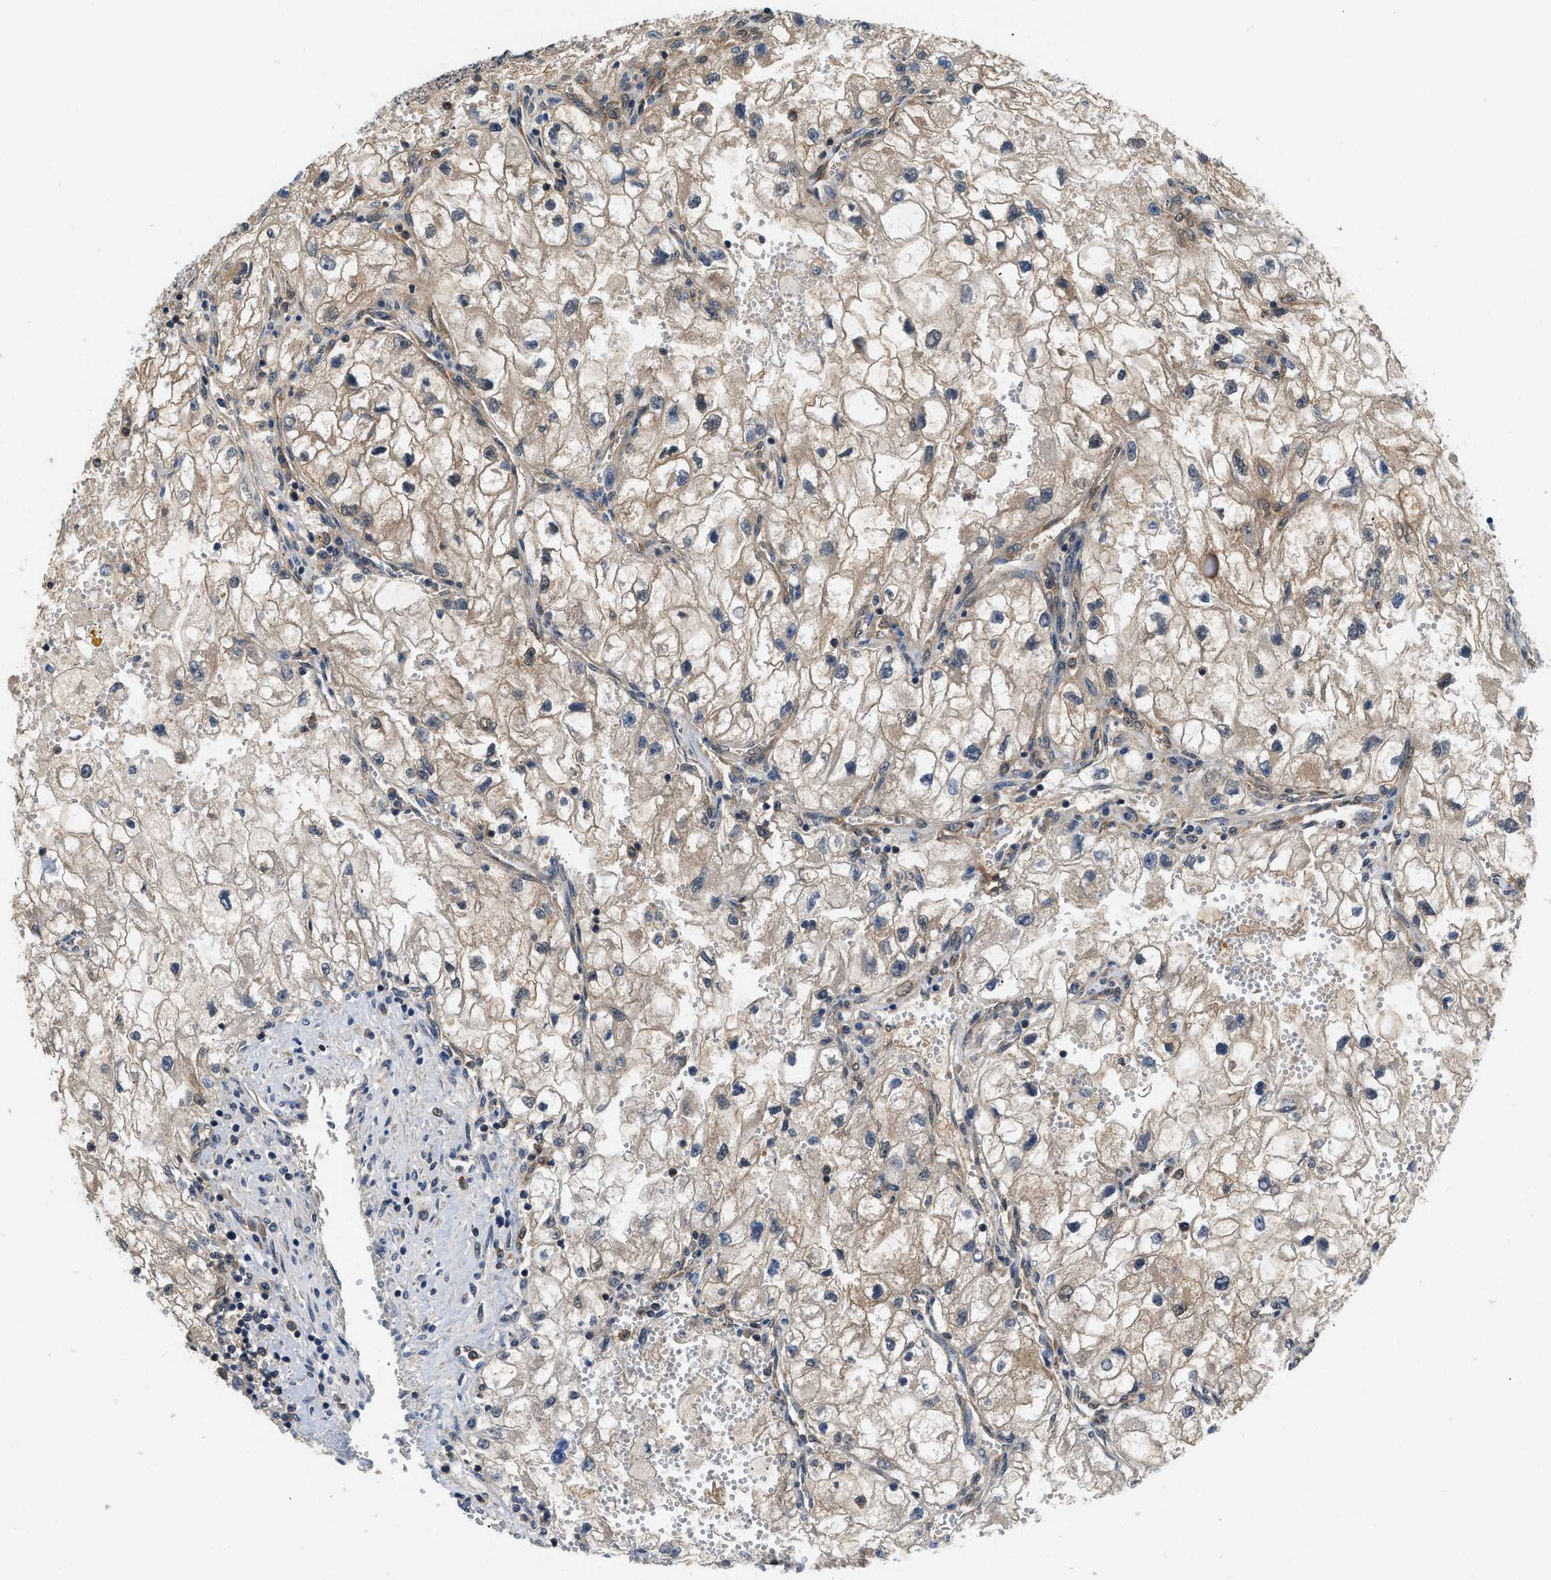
{"staining": {"intensity": "weak", "quantity": ">75%", "location": "cytoplasmic/membranous"}, "tissue": "renal cancer", "cell_type": "Tumor cells", "image_type": "cancer", "snomed": [{"axis": "morphology", "description": "Adenocarcinoma, NOS"}, {"axis": "topography", "description": "Kidney"}], "caption": "Protein expression analysis of renal cancer (adenocarcinoma) exhibits weak cytoplasmic/membranous staining in about >75% of tumor cells.", "gene": "EIF4EBP2", "patient": {"sex": "female", "age": 70}}